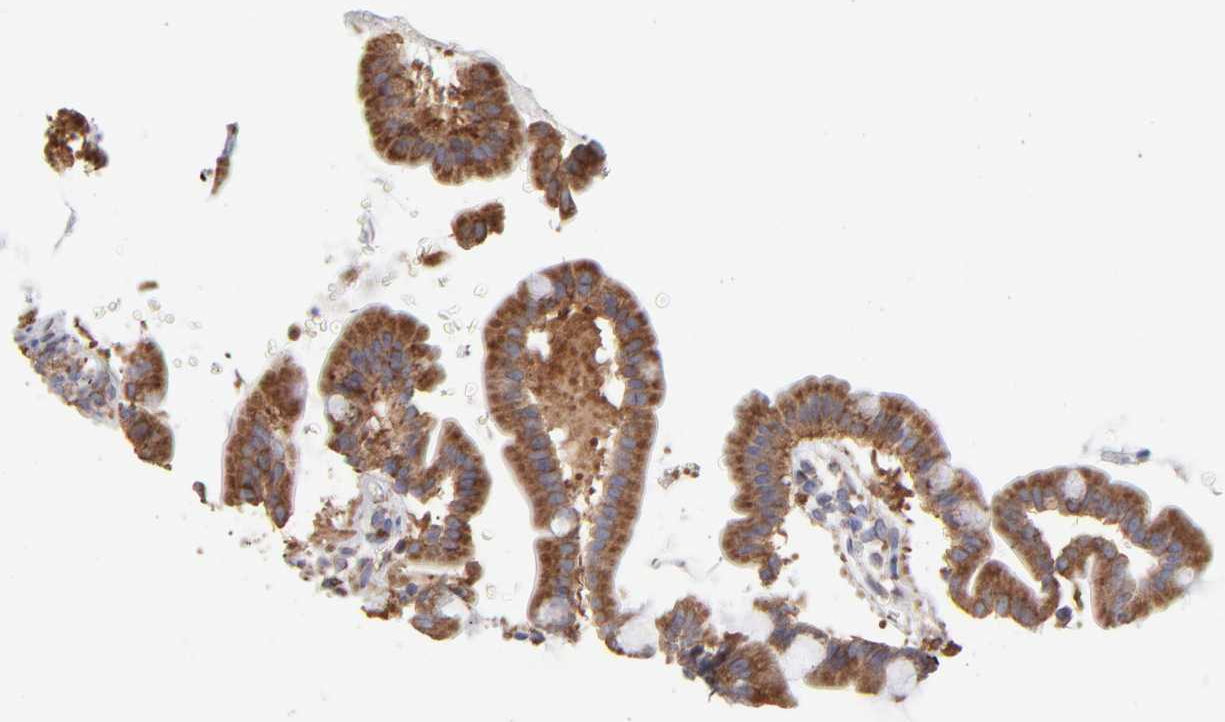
{"staining": {"intensity": "moderate", "quantity": ">75%", "location": "cytoplasmic/membranous"}, "tissue": "duodenum", "cell_type": "Glandular cells", "image_type": "normal", "snomed": [{"axis": "morphology", "description": "Normal tissue, NOS"}, {"axis": "topography", "description": "Duodenum"}], "caption": "The micrograph displays staining of unremarkable duodenum, revealing moderate cytoplasmic/membranous protein expression (brown color) within glandular cells.", "gene": "RPL3", "patient": {"sex": "male", "age": 50}}